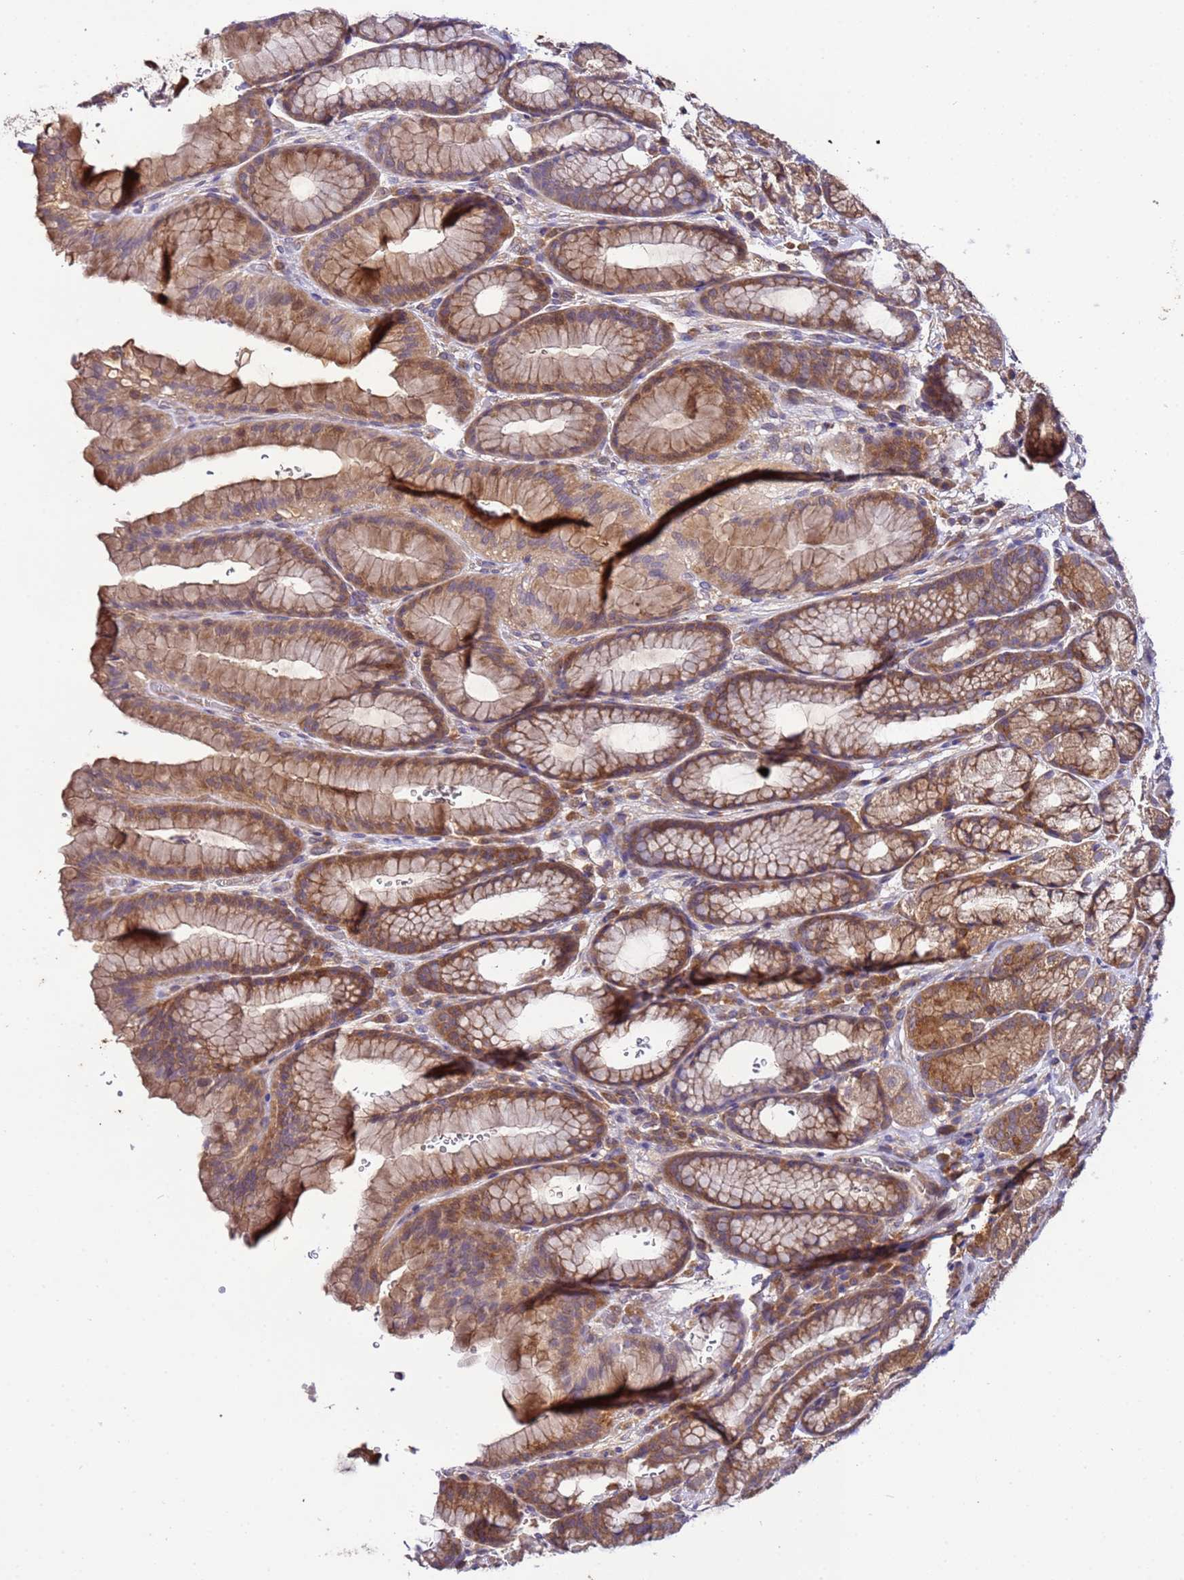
{"staining": {"intensity": "moderate", "quantity": ">75%", "location": "cytoplasmic/membranous"}, "tissue": "stomach", "cell_type": "Glandular cells", "image_type": "normal", "snomed": [{"axis": "morphology", "description": "Normal tissue, NOS"}, {"axis": "morphology", "description": "Adenocarcinoma, NOS"}, {"axis": "topography", "description": "Stomach"}], "caption": "A histopathology image of stomach stained for a protein demonstrates moderate cytoplasmic/membranous brown staining in glandular cells.", "gene": "GSPT2", "patient": {"sex": "male", "age": 57}}